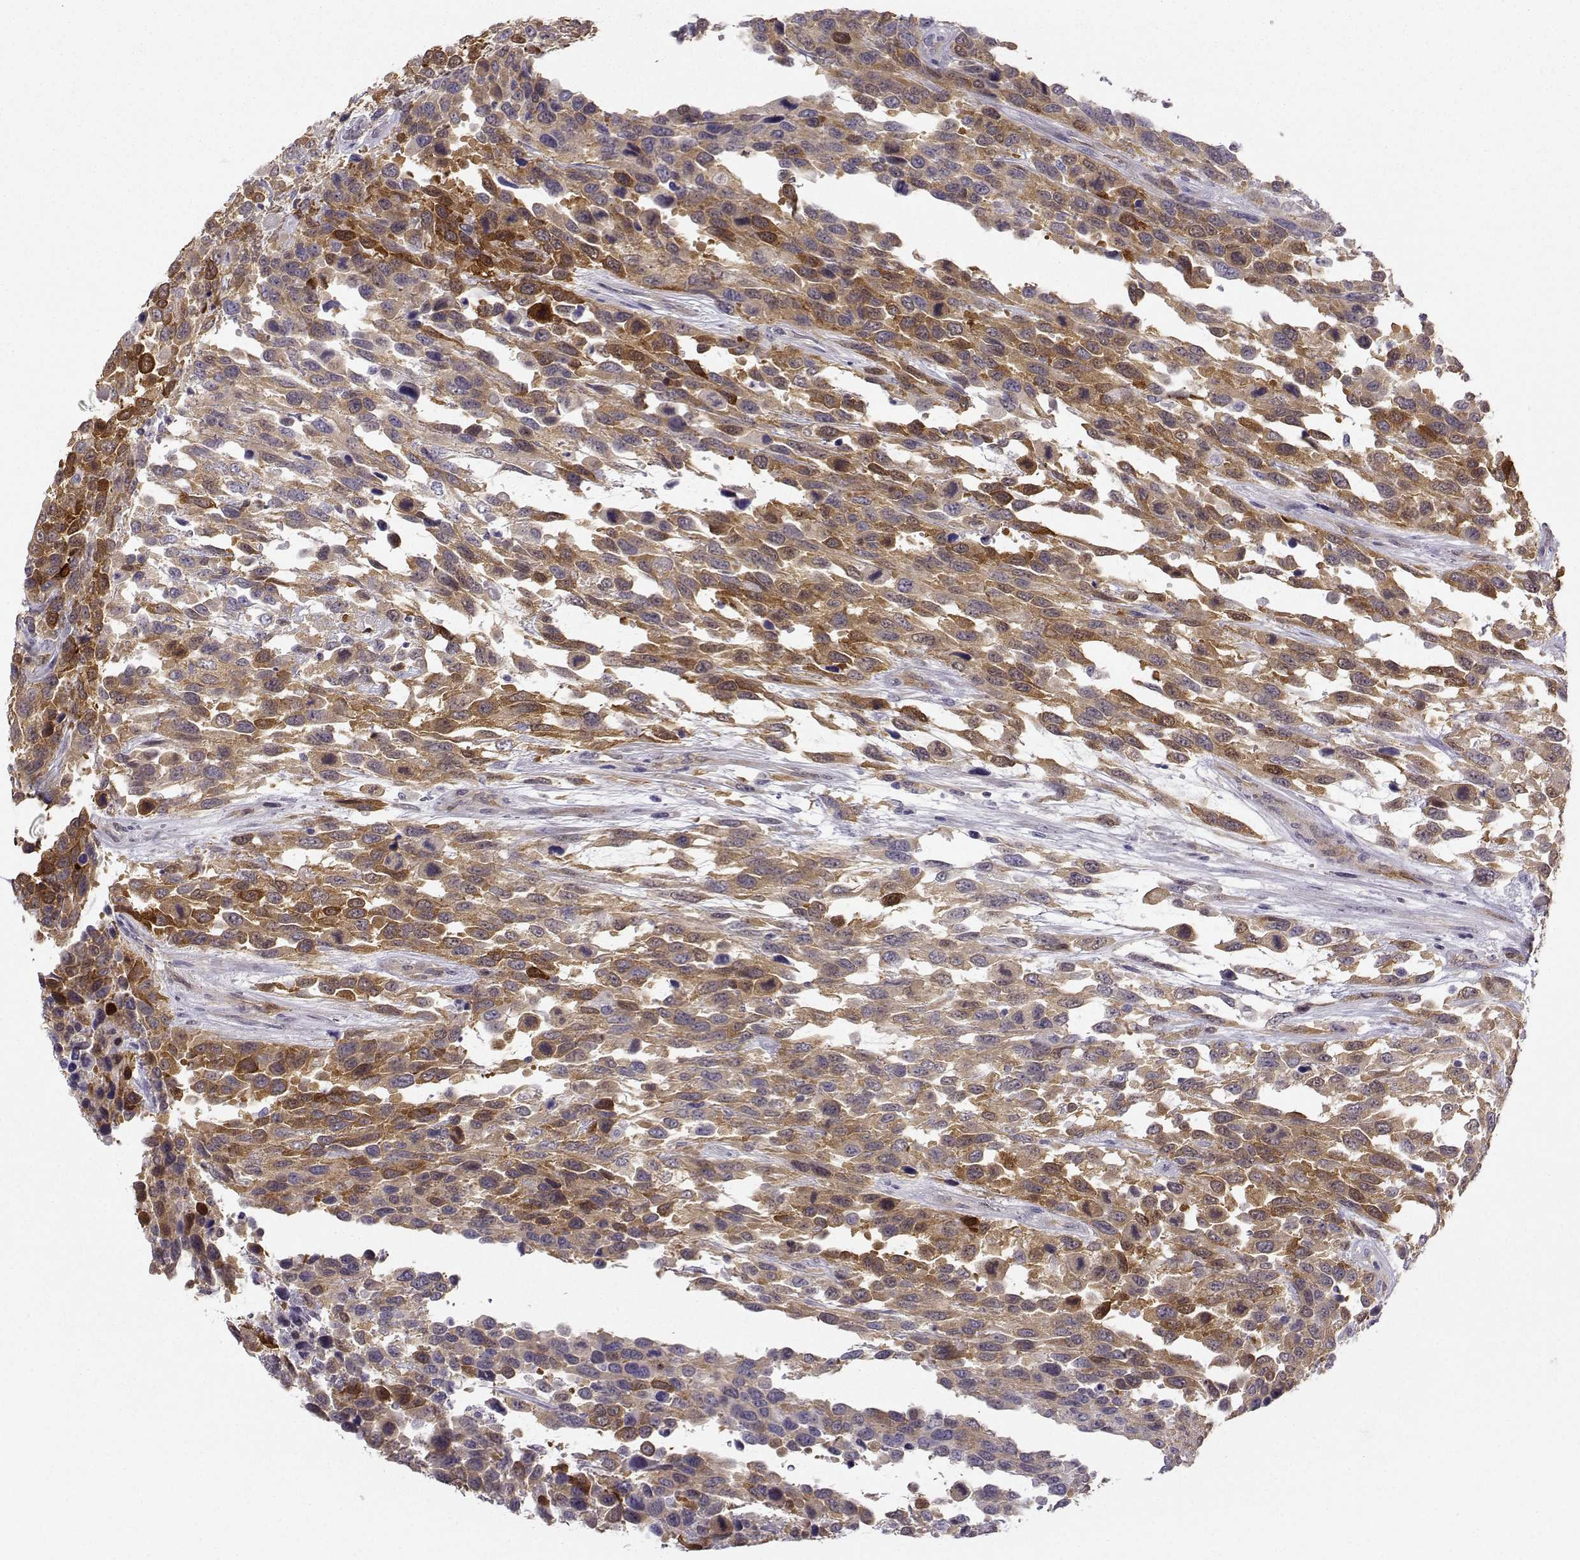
{"staining": {"intensity": "strong", "quantity": "<25%", "location": "cytoplasmic/membranous"}, "tissue": "urothelial cancer", "cell_type": "Tumor cells", "image_type": "cancer", "snomed": [{"axis": "morphology", "description": "Urothelial carcinoma, High grade"}, {"axis": "topography", "description": "Urinary bladder"}], "caption": "Immunohistochemical staining of human urothelial carcinoma (high-grade) displays medium levels of strong cytoplasmic/membranous protein expression in approximately <25% of tumor cells.", "gene": "NQO1", "patient": {"sex": "female", "age": 70}}